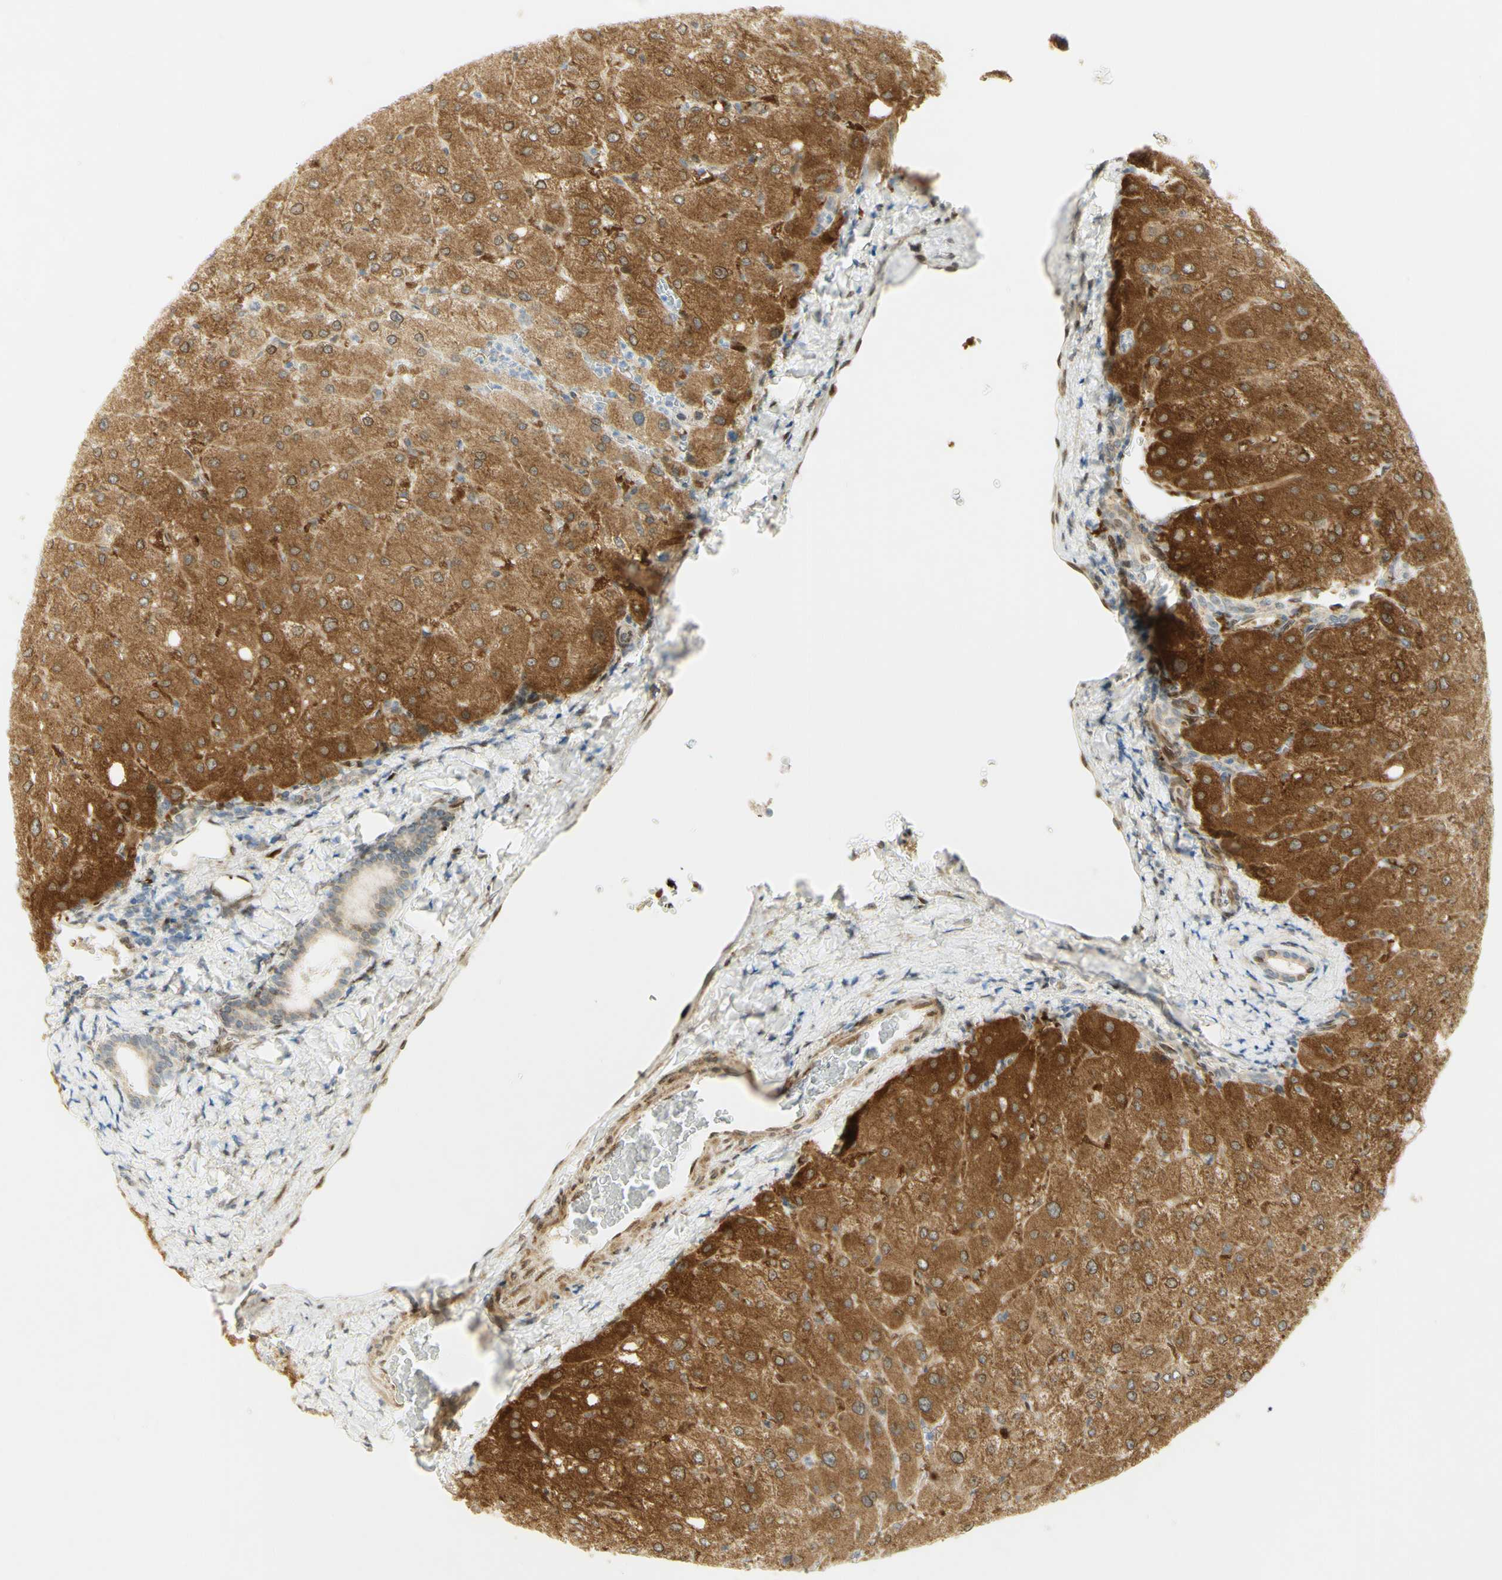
{"staining": {"intensity": "weak", "quantity": ">75%", "location": "cytoplasmic/membranous,nuclear"}, "tissue": "liver", "cell_type": "Cholangiocytes", "image_type": "normal", "snomed": [{"axis": "morphology", "description": "Normal tissue, NOS"}, {"axis": "topography", "description": "Liver"}], "caption": "High-power microscopy captured an immunohistochemistry micrograph of benign liver, revealing weak cytoplasmic/membranous,nuclear positivity in about >75% of cholangiocytes. (DAB = brown stain, brightfield microscopy at high magnification).", "gene": "E2F1", "patient": {"sex": "male", "age": 55}}